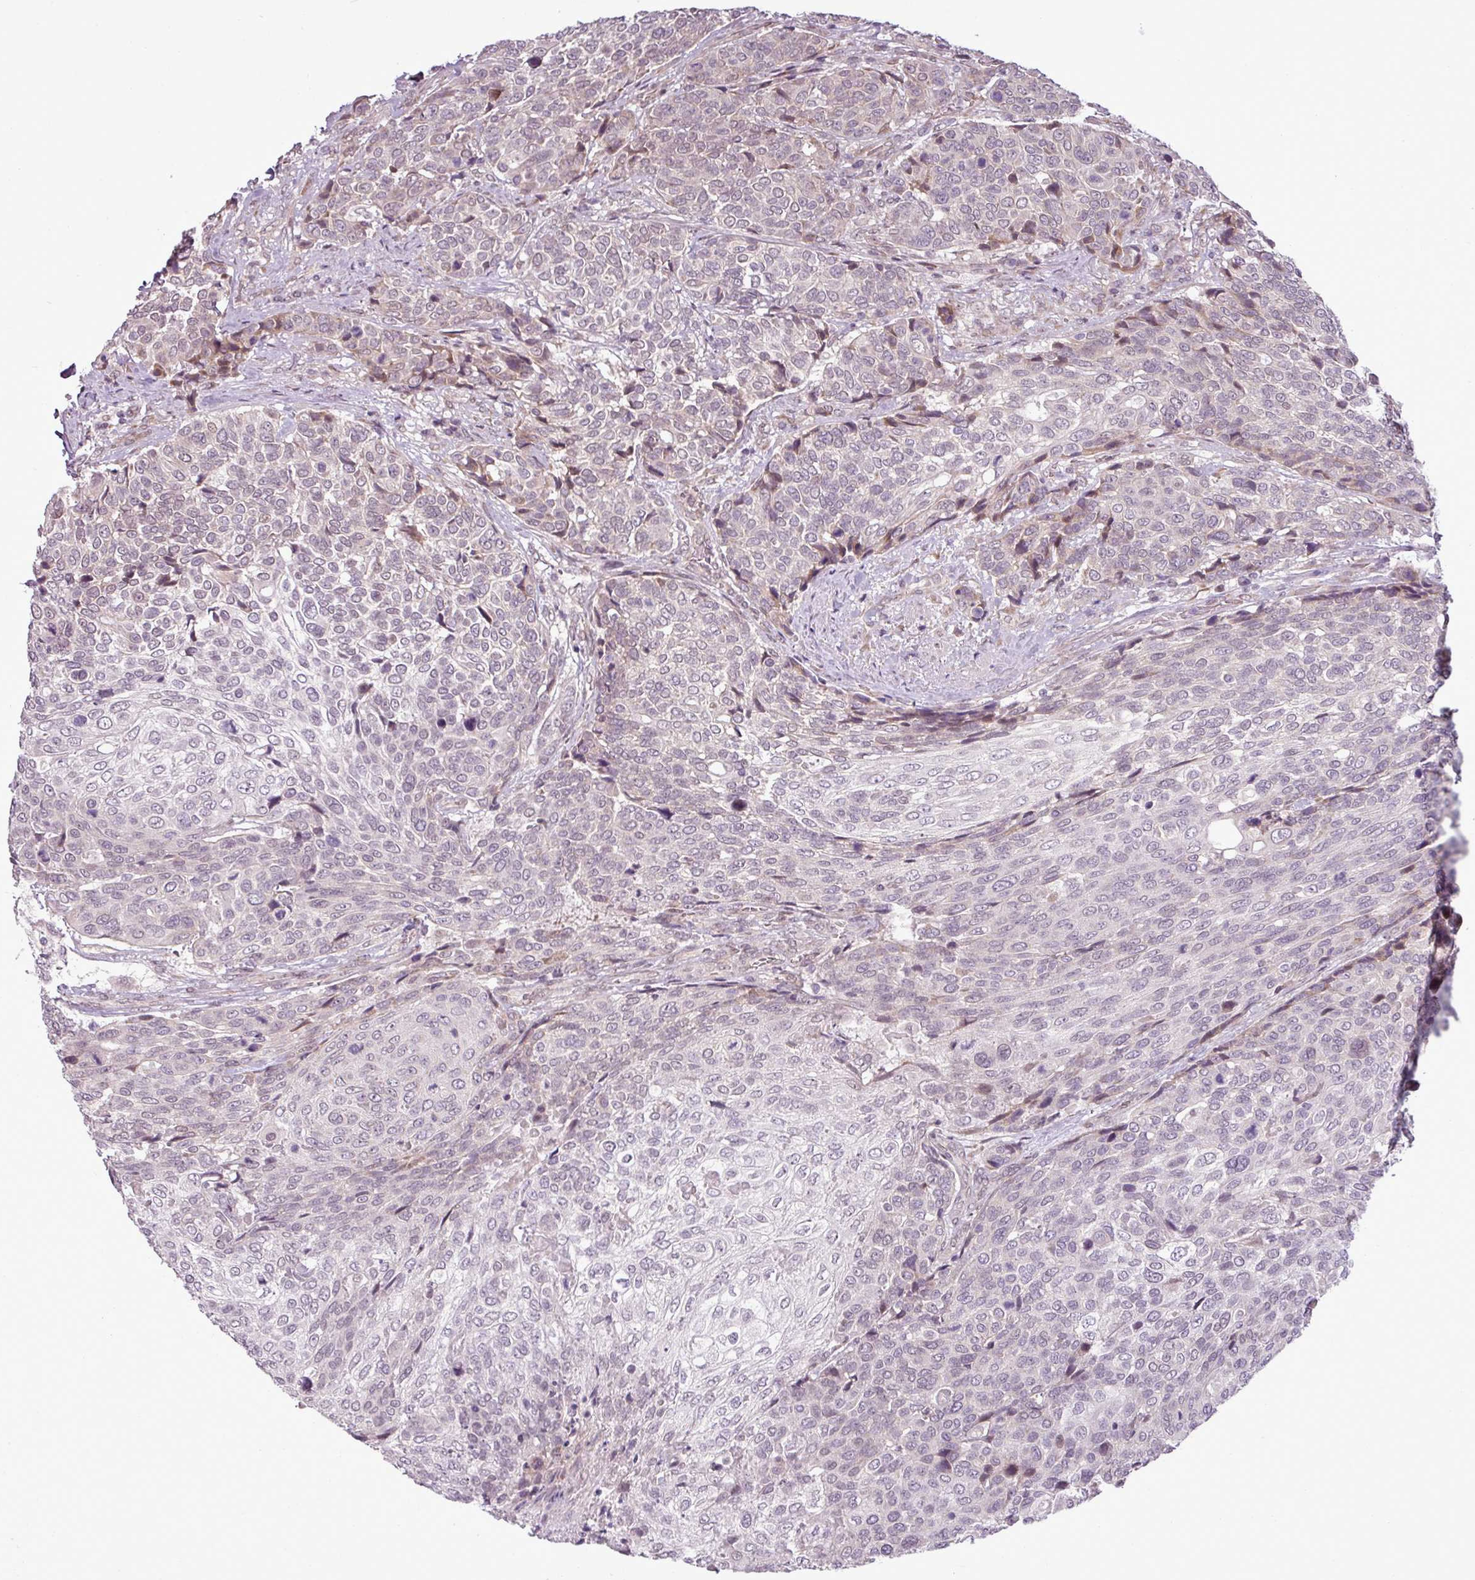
{"staining": {"intensity": "negative", "quantity": "none", "location": "none"}, "tissue": "urothelial cancer", "cell_type": "Tumor cells", "image_type": "cancer", "snomed": [{"axis": "morphology", "description": "Urothelial carcinoma, High grade"}, {"axis": "topography", "description": "Urinary bladder"}], "caption": "Image shows no significant protein positivity in tumor cells of high-grade urothelial carcinoma.", "gene": "GPT2", "patient": {"sex": "female", "age": 70}}